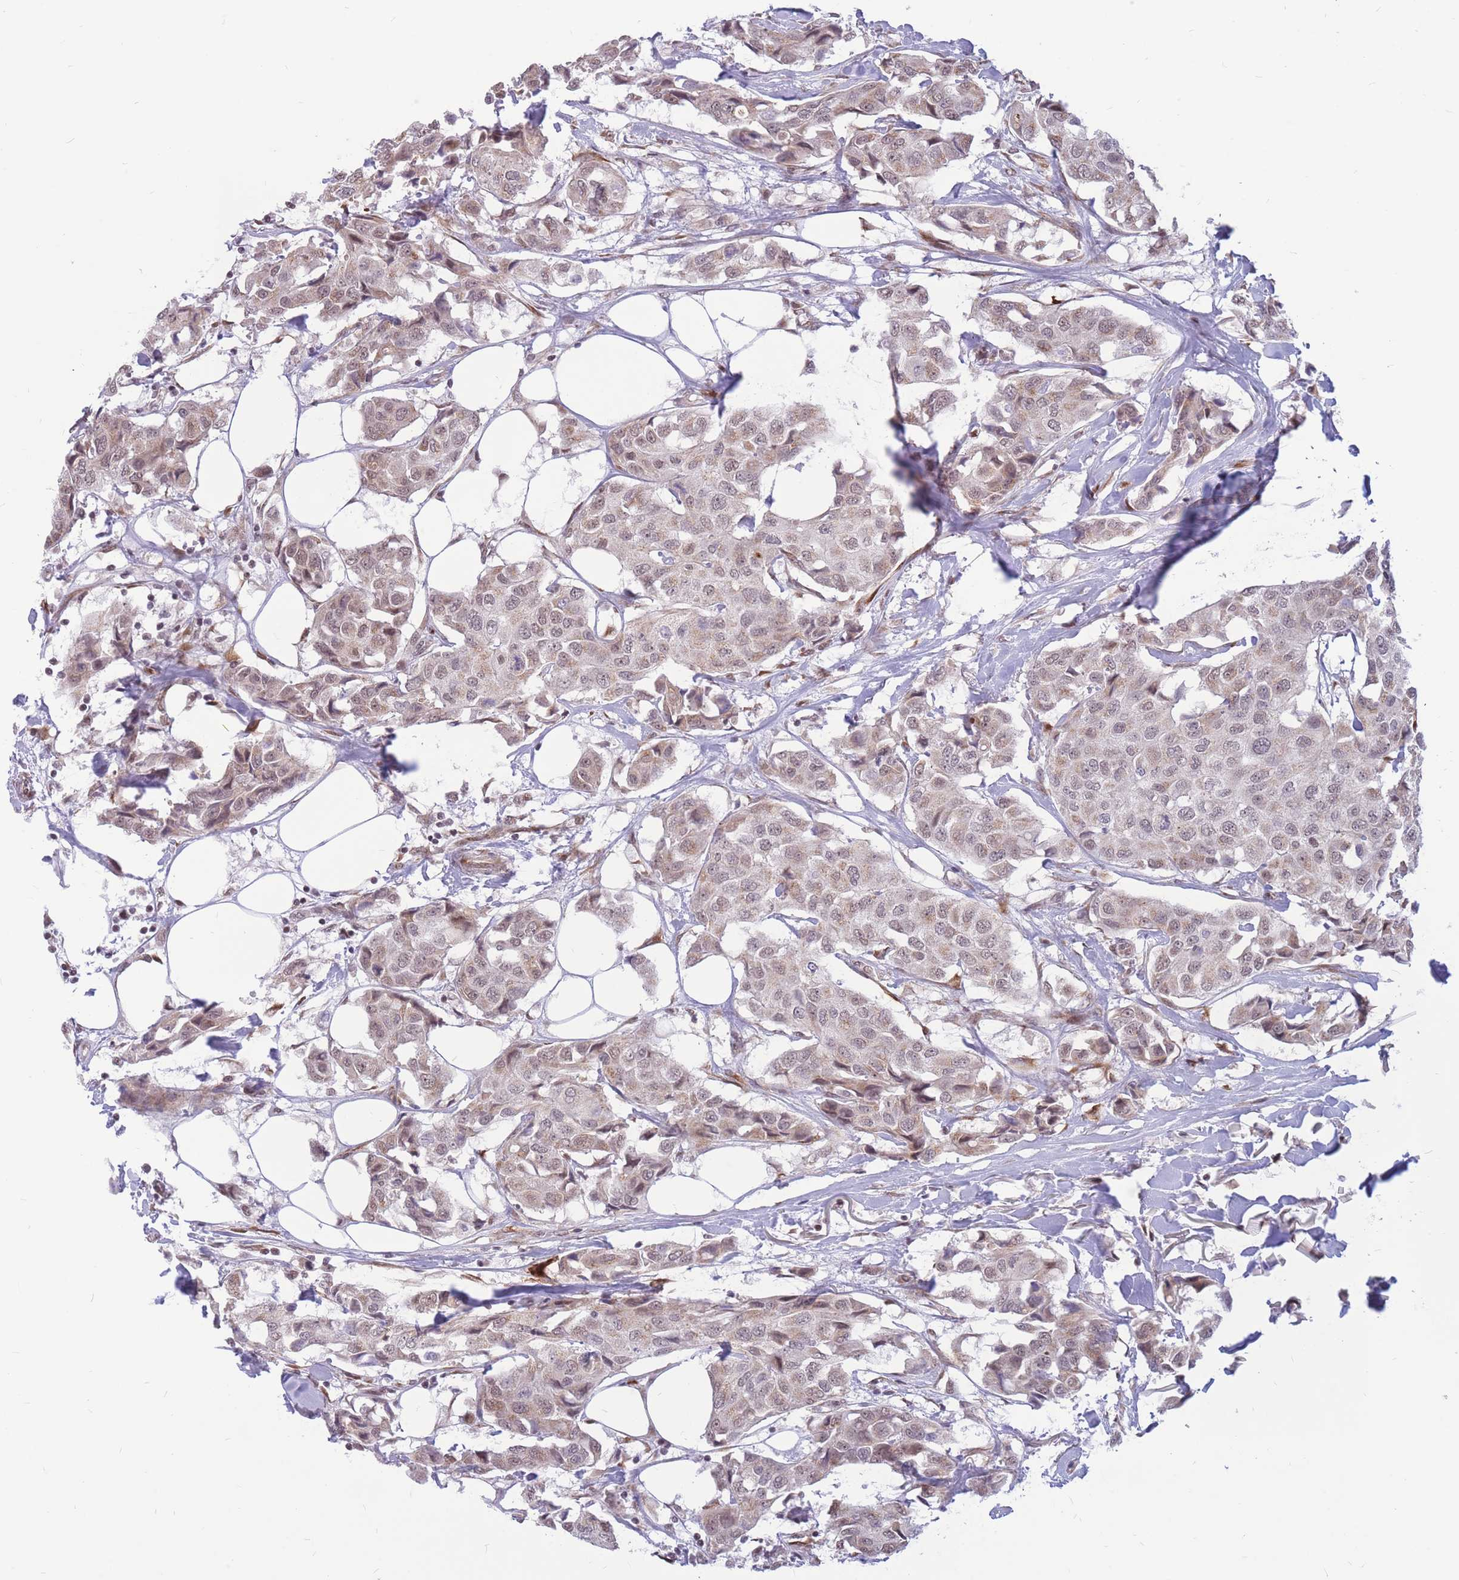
{"staining": {"intensity": "weak", "quantity": "25%-75%", "location": "nuclear"}, "tissue": "breast cancer", "cell_type": "Tumor cells", "image_type": "cancer", "snomed": [{"axis": "morphology", "description": "Duct carcinoma"}, {"axis": "topography", "description": "Breast"}], "caption": "Tumor cells show weak nuclear staining in about 25%-75% of cells in infiltrating ductal carcinoma (breast).", "gene": "ADD2", "patient": {"sex": "female", "age": 80}}